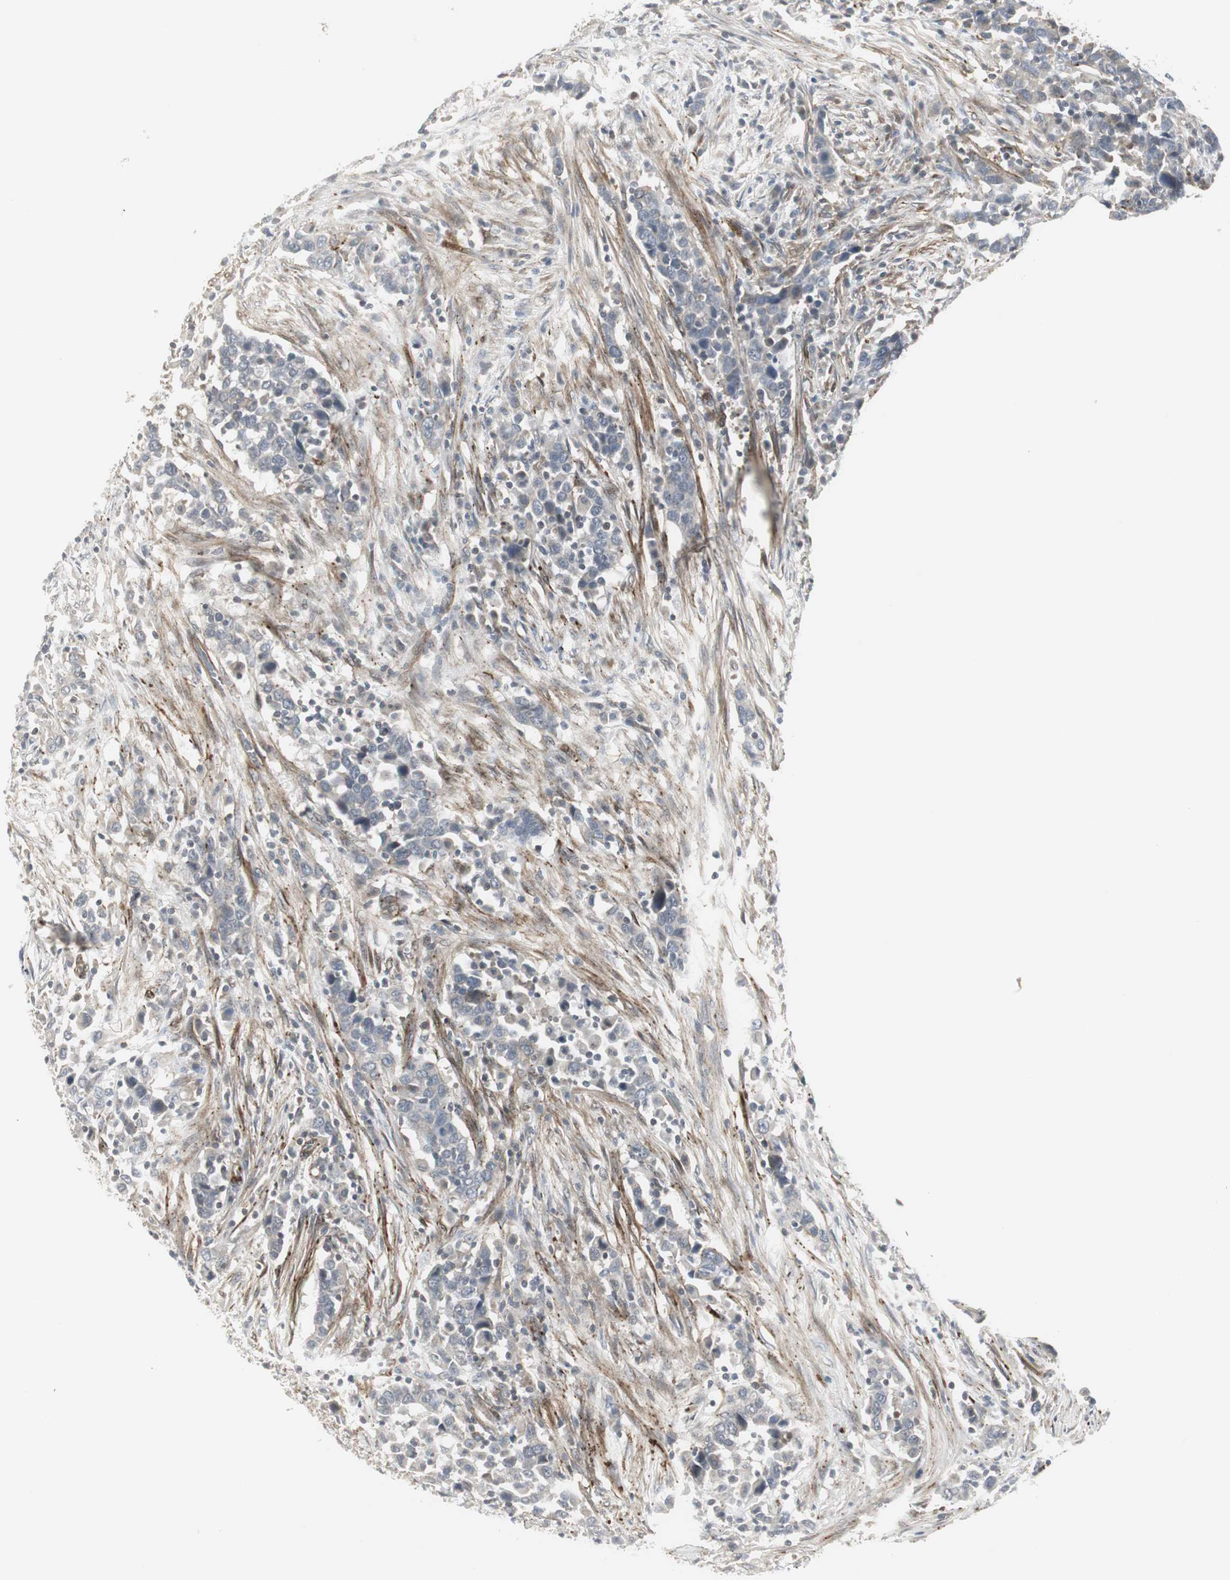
{"staining": {"intensity": "negative", "quantity": "none", "location": "none"}, "tissue": "urothelial cancer", "cell_type": "Tumor cells", "image_type": "cancer", "snomed": [{"axis": "morphology", "description": "Urothelial carcinoma, High grade"}, {"axis": "topography", "description": "Urinary bladder"}], "caption": "This histopathology image is of urothelial cancer stained with immunohistochemistry (IHC) to label a protein in brown with the nuclei are counter-stained blue. There is no expression in tumor cells.", "gene": "SCYL3", "patient": {"sex": "male", "age": 61}}